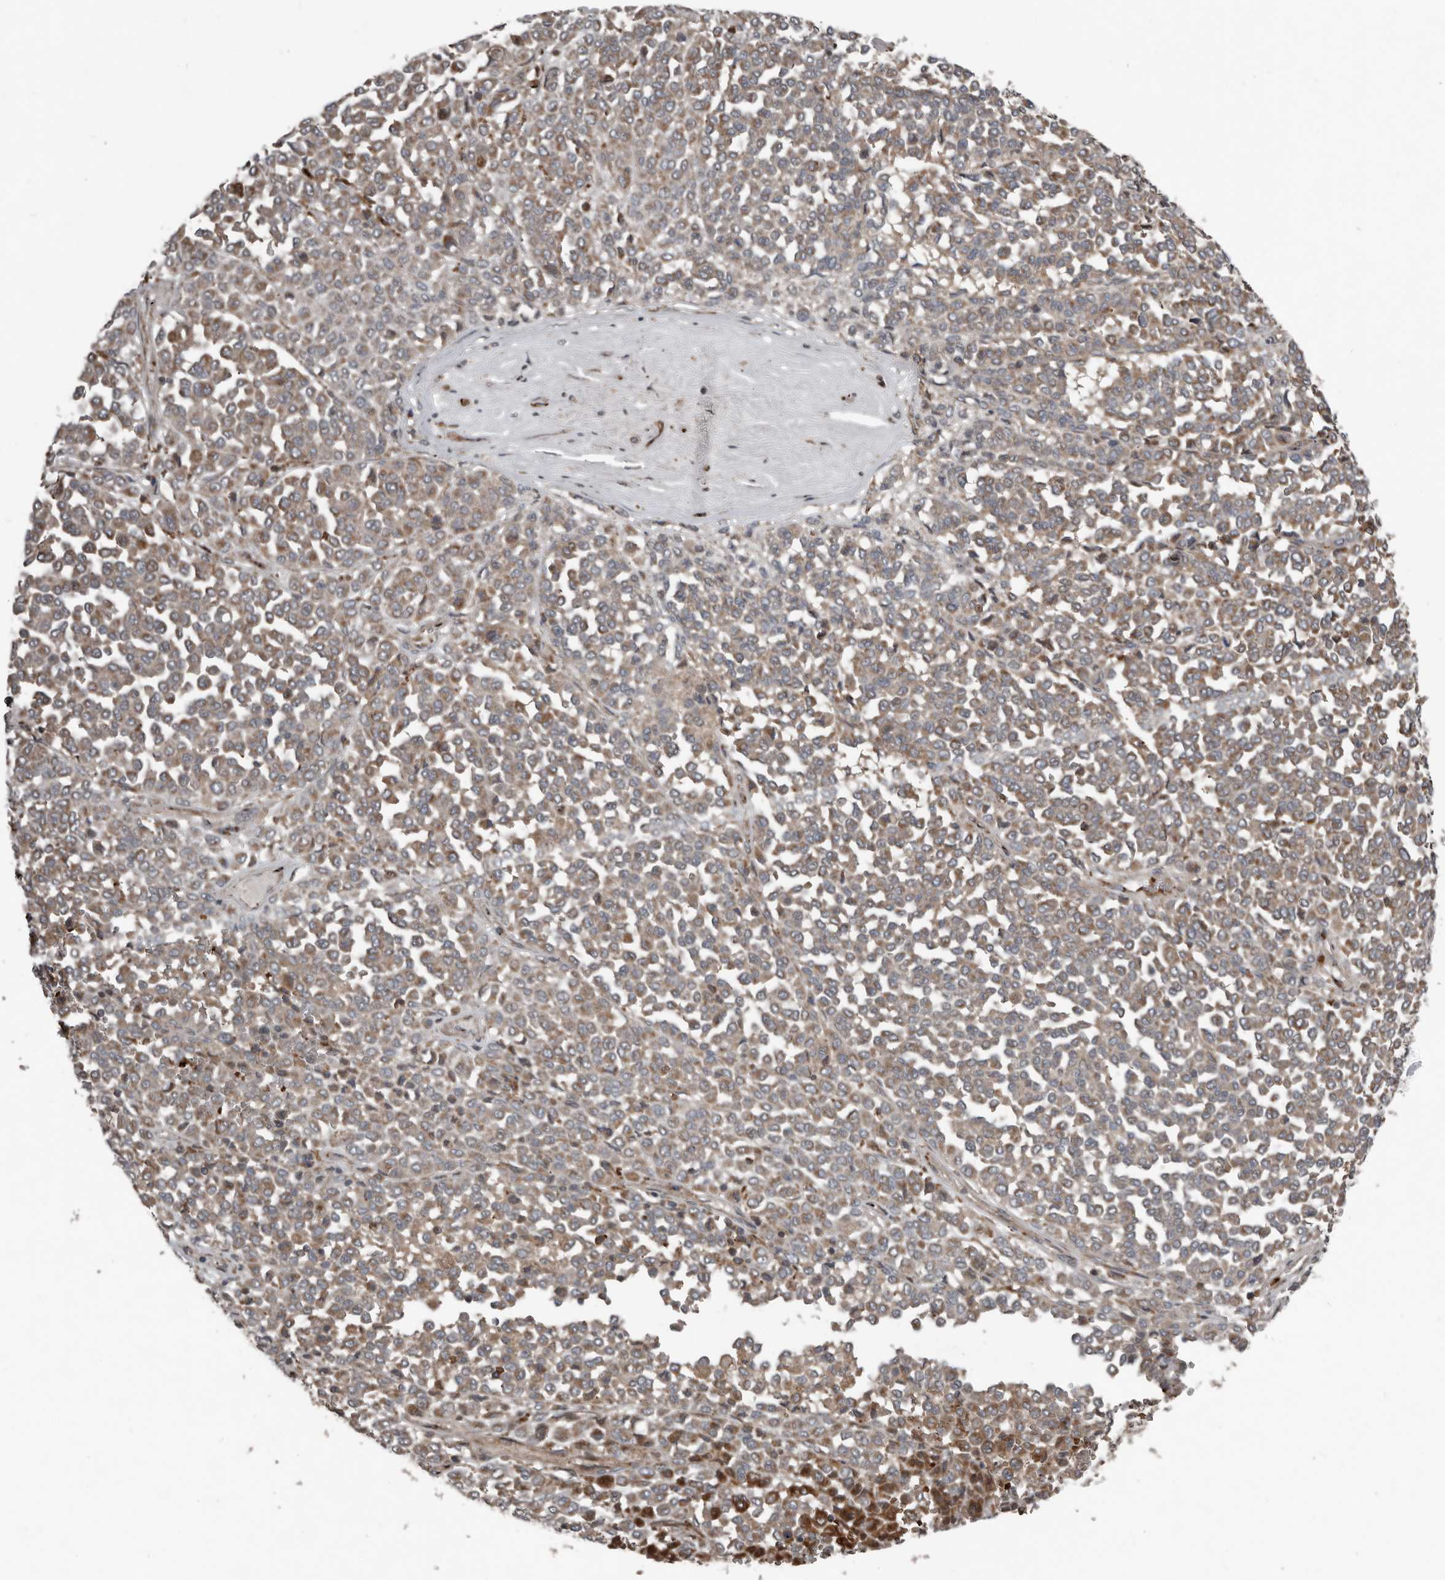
{"staining": {"intensity": "moderate", "quantity": ">75%", "location": "cytoplasmic/membranous"}, "tissue": "melanoma", "cell_type": "Tumor cells", "image_type": "cancer", "snomed": [{"axis": "morphology", "description": "Malignant melanoma, Metastatic site"}, {"axis": "topography", "description": "Pancreas"}], "caption": "Immunohistochemistry of malignant melanoma (metastatic site) exhibits medium levels of moderate cytoplasmic/membranous positivity in approximately >75% of tumor cells. The protein of interest is stained brown, and the nuclei are stained in blue (DAB IHC with brightfield microscopy, high magnification).", "gene": "FBXO31", "patient": {"sex": "female", "age": 30}}